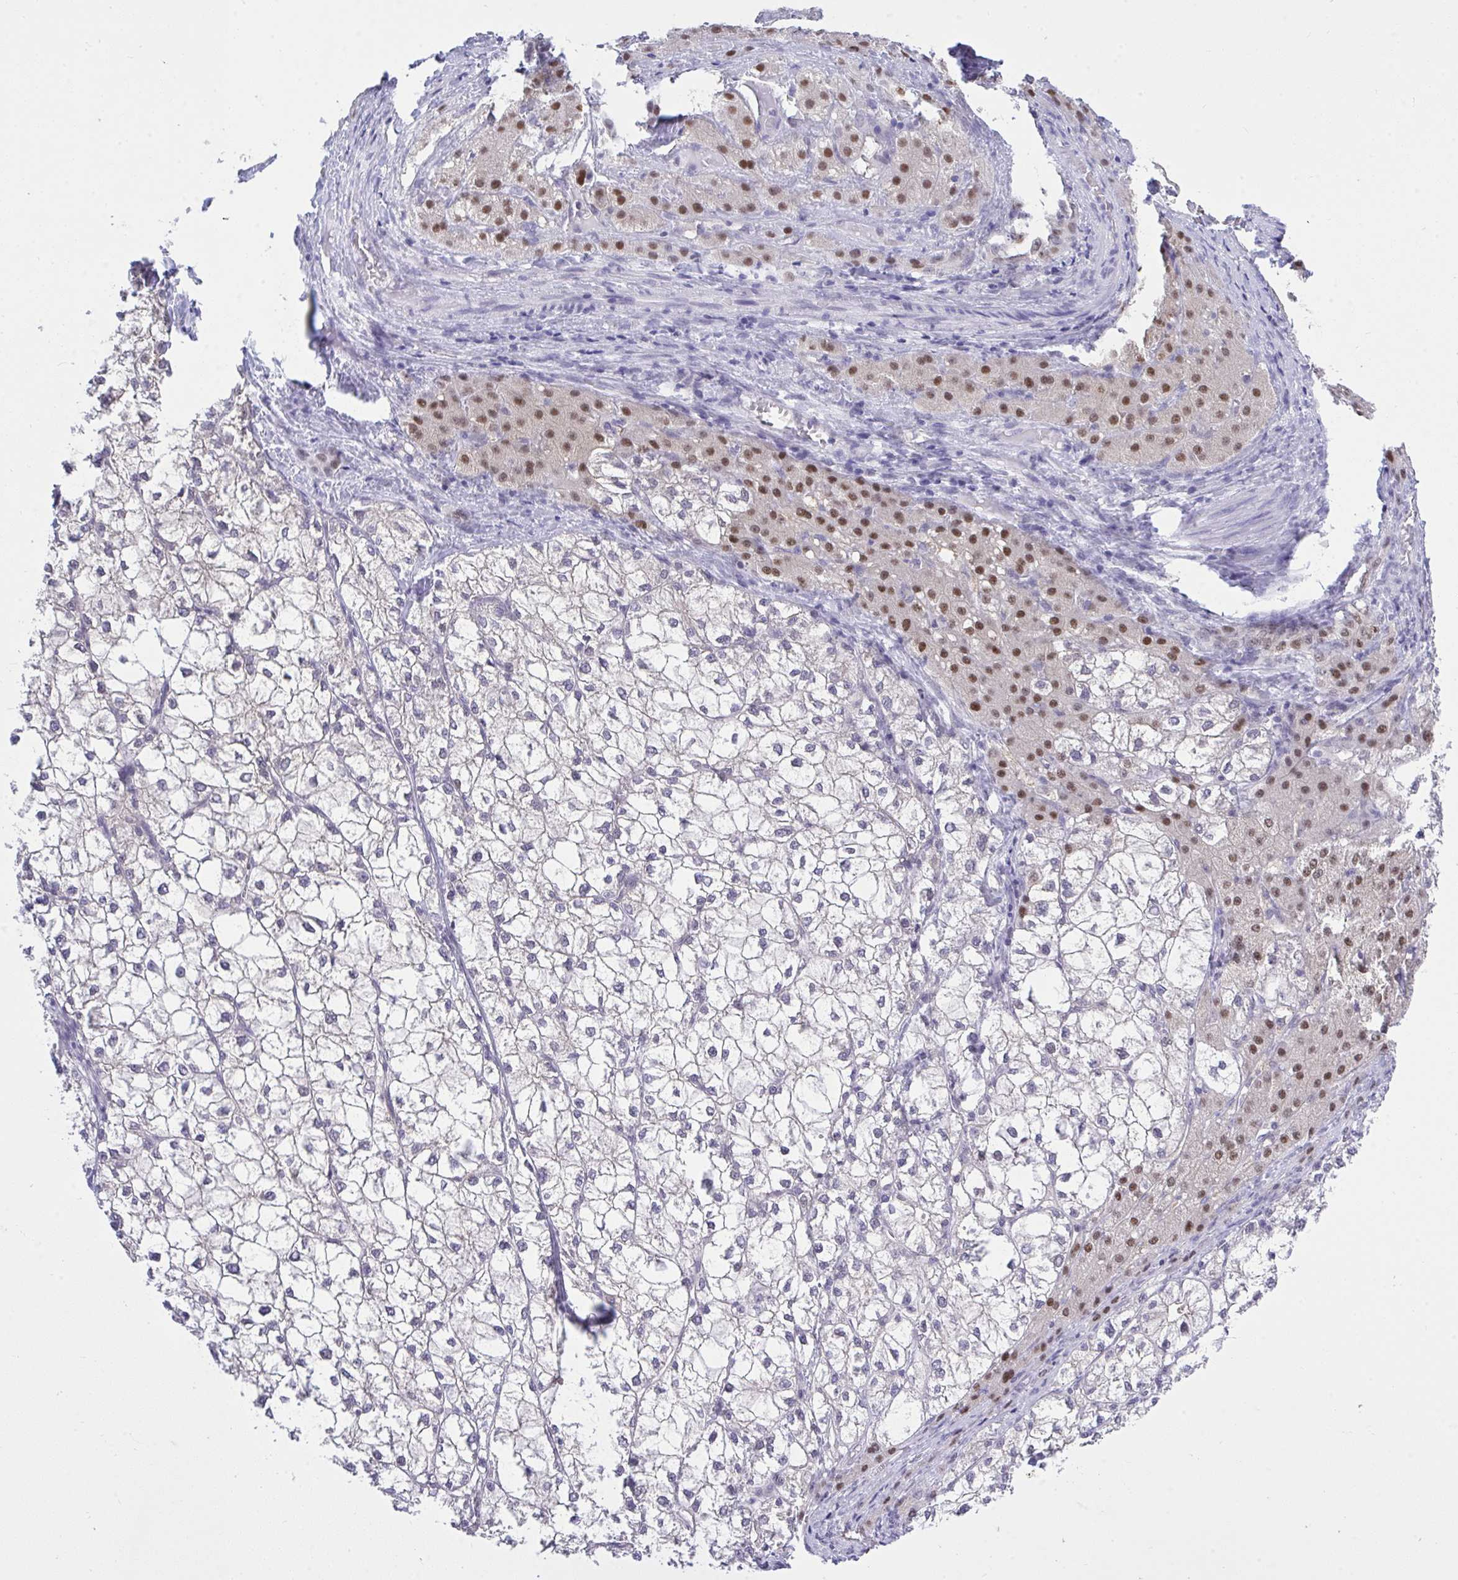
{"staining": {"intensity": "negative", "quantity": "none", "location": "none"}, "tissue": "liver cancer", "cell_type": "Tumor cells", "image_type": "cancer", "snomed": [{"axis": "morphology", "description": "Carcinoma, Hepatocellular, NOS"}, {"axis": "topography", "description": "Liver"}], "caption": "Immunohistochemistry micrograph of neoplastic tissue: human hepatocellular carcinoma (liver) stained with DAB displays no significant protein positivity in tumor cells.", "gene": "THOP1", "patient": {"sex": "female", "age": 43}}